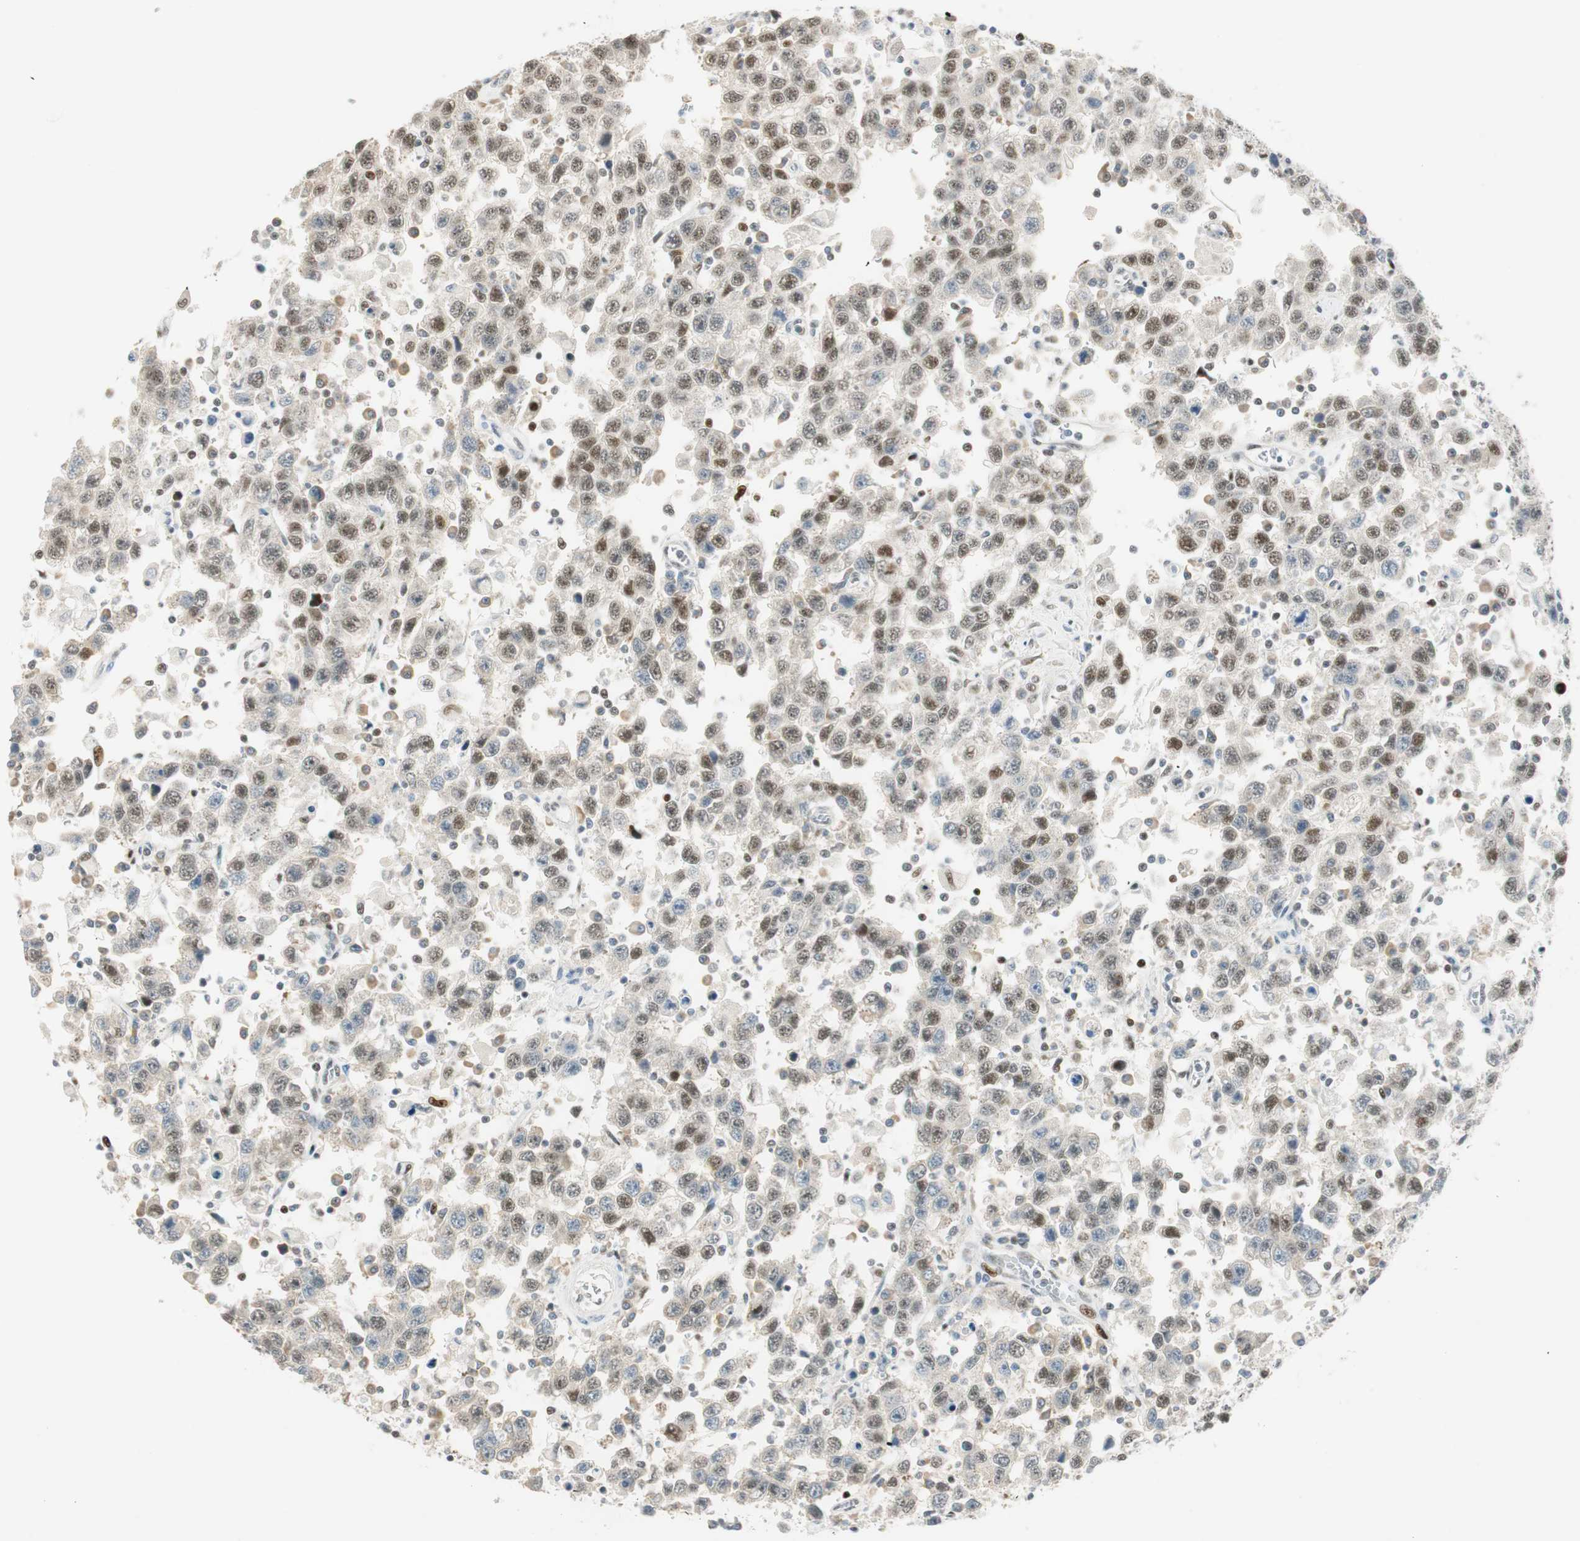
{"staining": {"intensity": "moderate", "quantity": "25%-75%", "location": "nuclear"}, "tissue": "testis cancer", "cell_type": "Tumor cells", "image_type": "cancer", "snomed": [{"axis": "morphology", "description": "Seminoma, NOS"}, {"axis": "topography", "description": "Testis"}], "caption": "Immunohistochemical staining of human testis cancer (seminoma) reveals moderate nuclear protein staining in approximately 25%-75% of tumor cells.", "gene": "MSX2", "patient": {"sex": "male", "age": 41}}